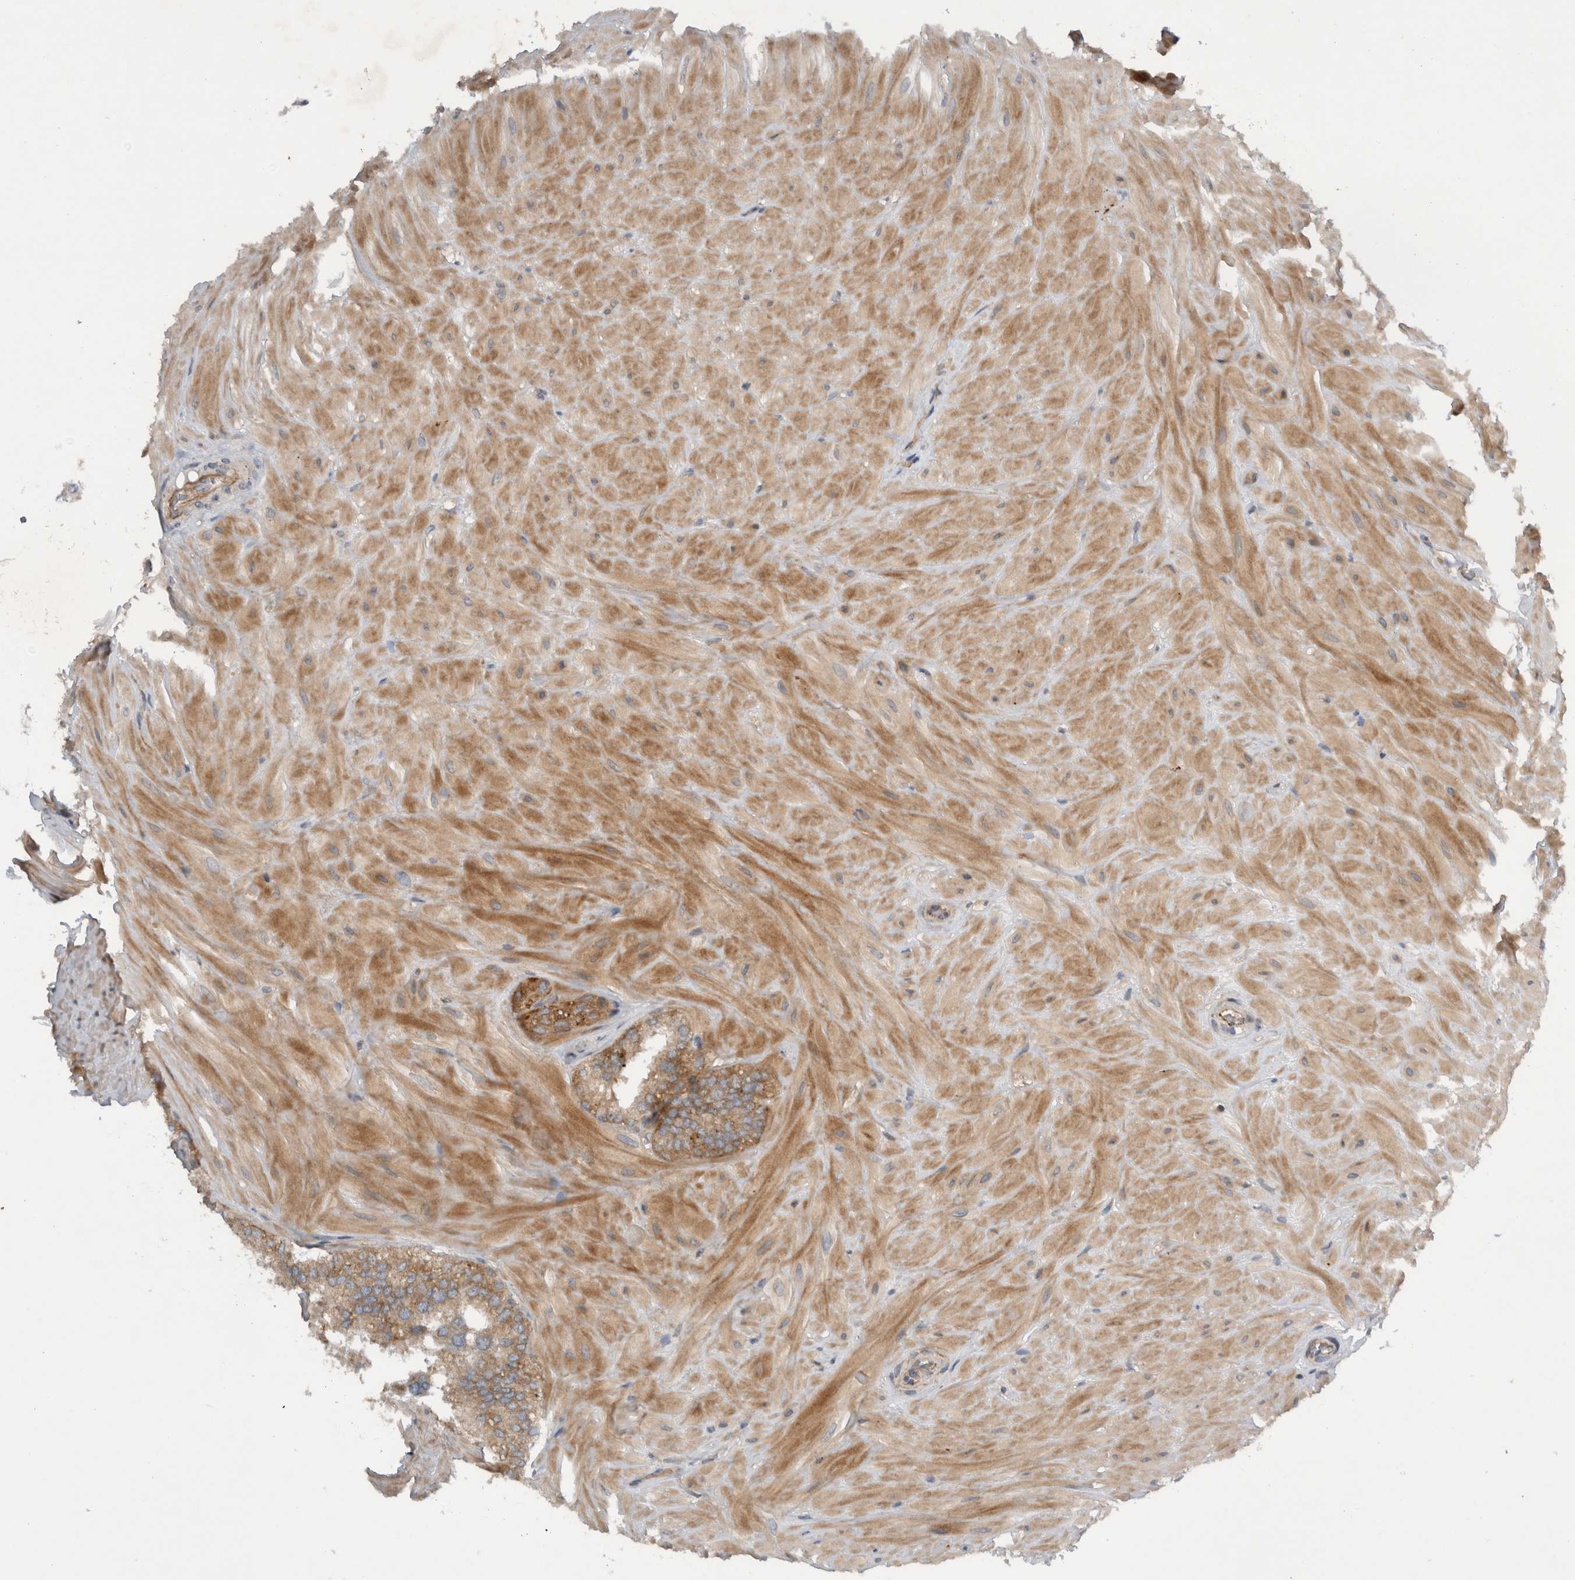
{"staining": {"intensity": "moderate", "quantity": ">75%", "location": "cytoplasmic/membranous"}, "tissue": "seminal vesicle", "cell_type": "Glandular cells", "image_type": "normal", "snomed": [{"axis": "morphology", "description": "Normal tissue, NOS"}, {"axis": "topography", "description": "Prostate"}, {"axis": "topography", "description": "Seminal veicle"}], "caption": "Immunohistochemical staining of unremarkable human seminal vesicle shows medium levels of moderate cytoplasmic/membranous staining in about >75% of glandular cells. Using DAB (brown) and hematoxylin (blue) stains, captured at high magnification using brightfield microscopy.", "gene": "SCARA5", "patient": {"sex": "male", "age": 51}}